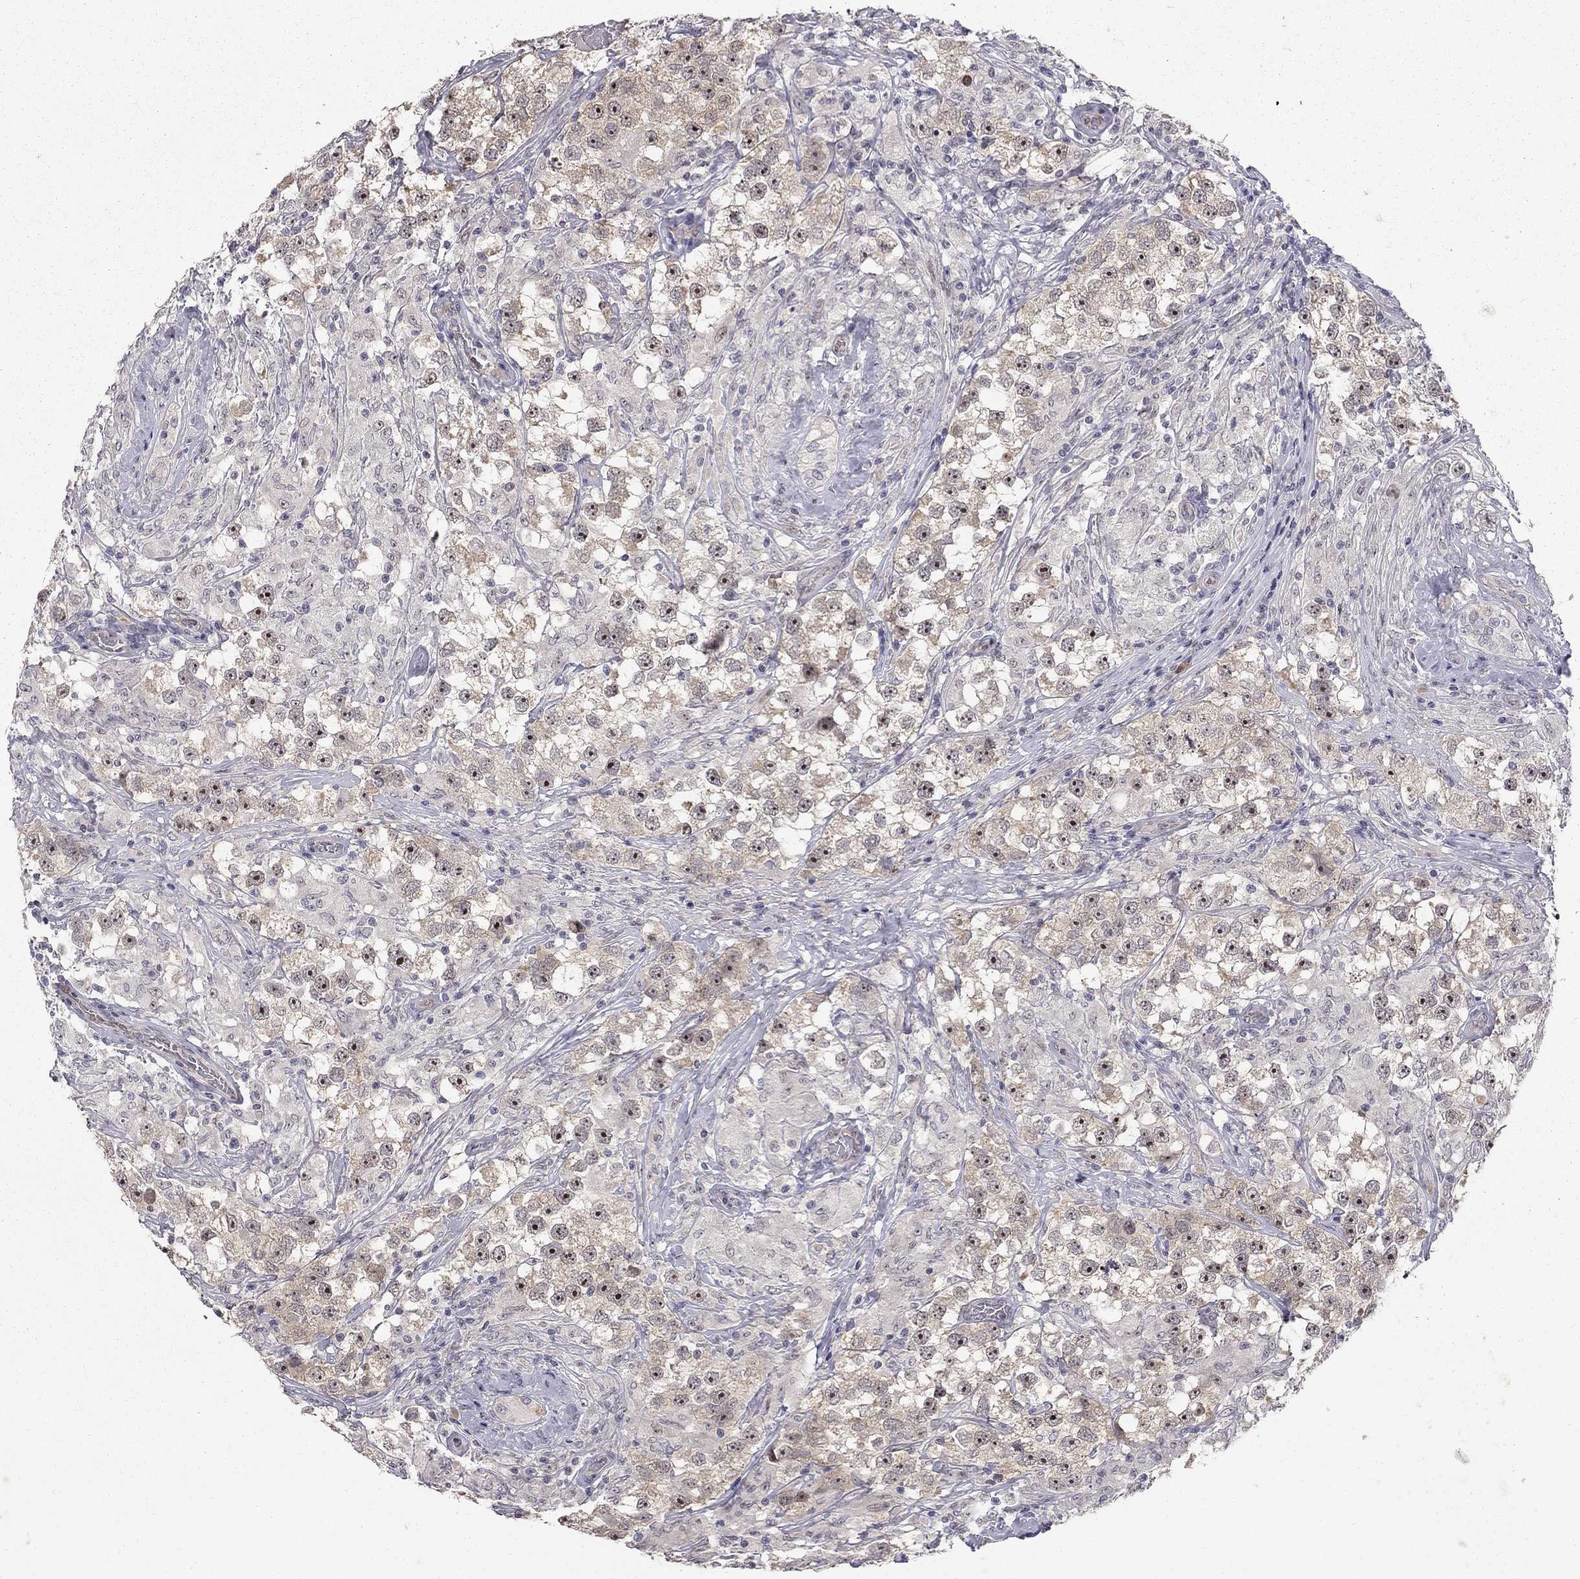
{"staining": {"intensity": "strong", "quantity": "25%-75%", "location": "nuclear"}, "tissue": "testis cancer", "cell_type": "Tumor cells", "image_type": "cancer", "snomed": [{"axis": "morphology", "description": "Seminoma, NOS"}, {"axis": "topography", "description": "Testis"}], "caption": "Protein positivity by immunohistochemistry exhibits strong nuclear expression in about 25%-75% of tumor cells in seminoma (testis). (Stains: DAB (3,3'-diaminobenzidine) in brown, nuclei in blue, Microscopy: brightfield microscopy at high magnification).", "gene": "STXBP6", "patient": {"sex": "male", "age": 46}}